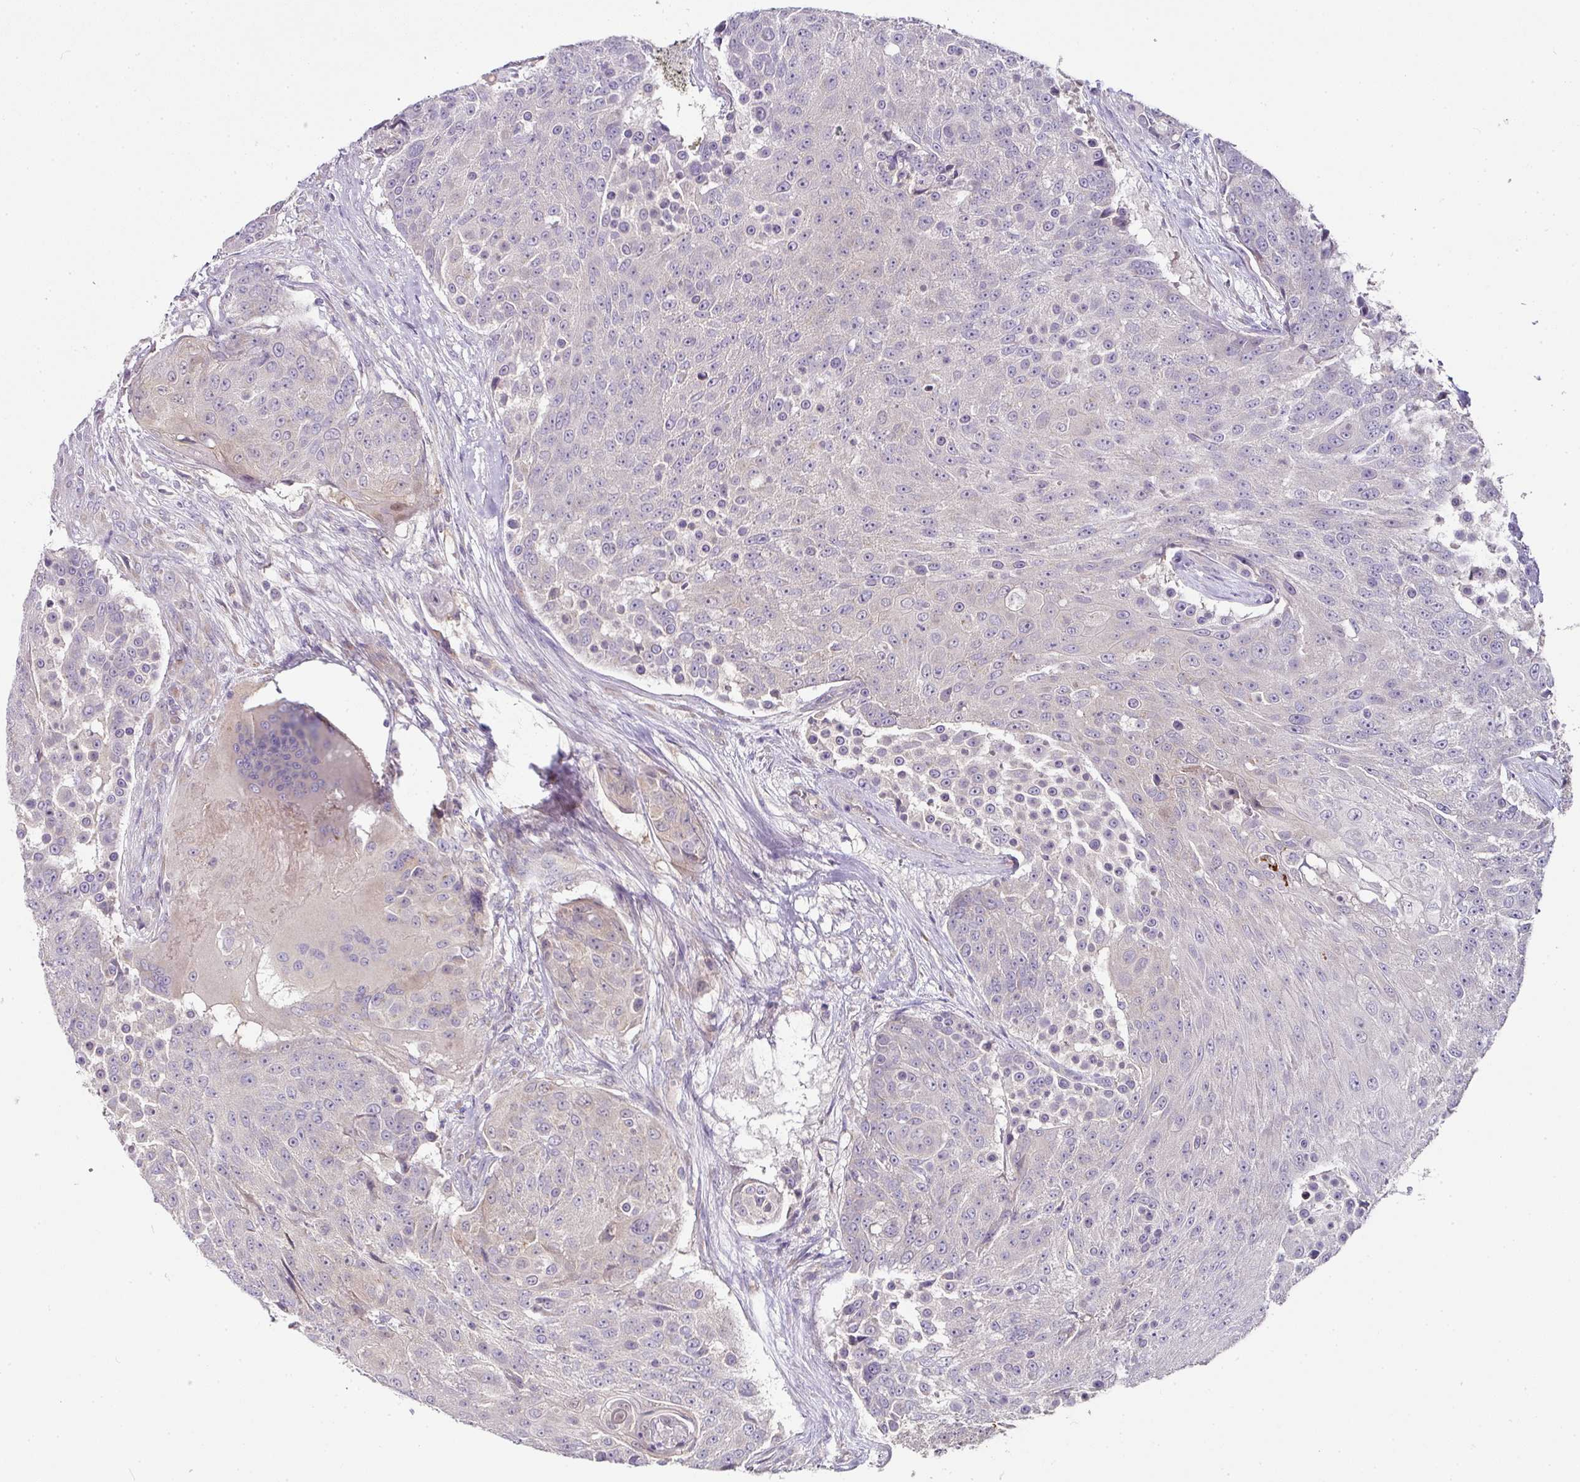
{"staining": {"intensity": "negative", "quantity": "none", "location": "none"}, "tissue": "urothelial cancer", "cell_type": "Tumor cells", "image_type": "cancer", "snomed": [{"axis": "morphology", "description": "Urothelial carcinoma, High grade"}, {"axis": "topography", "description": "Urinary bladder"}], "caption": "Urothelial carcinoma (high-grade) was stained to show a protein in brown. There is no significant staining in tumor cells.", "gene": "SKIC2", "patient": {"sex": "female", "age": 63}}